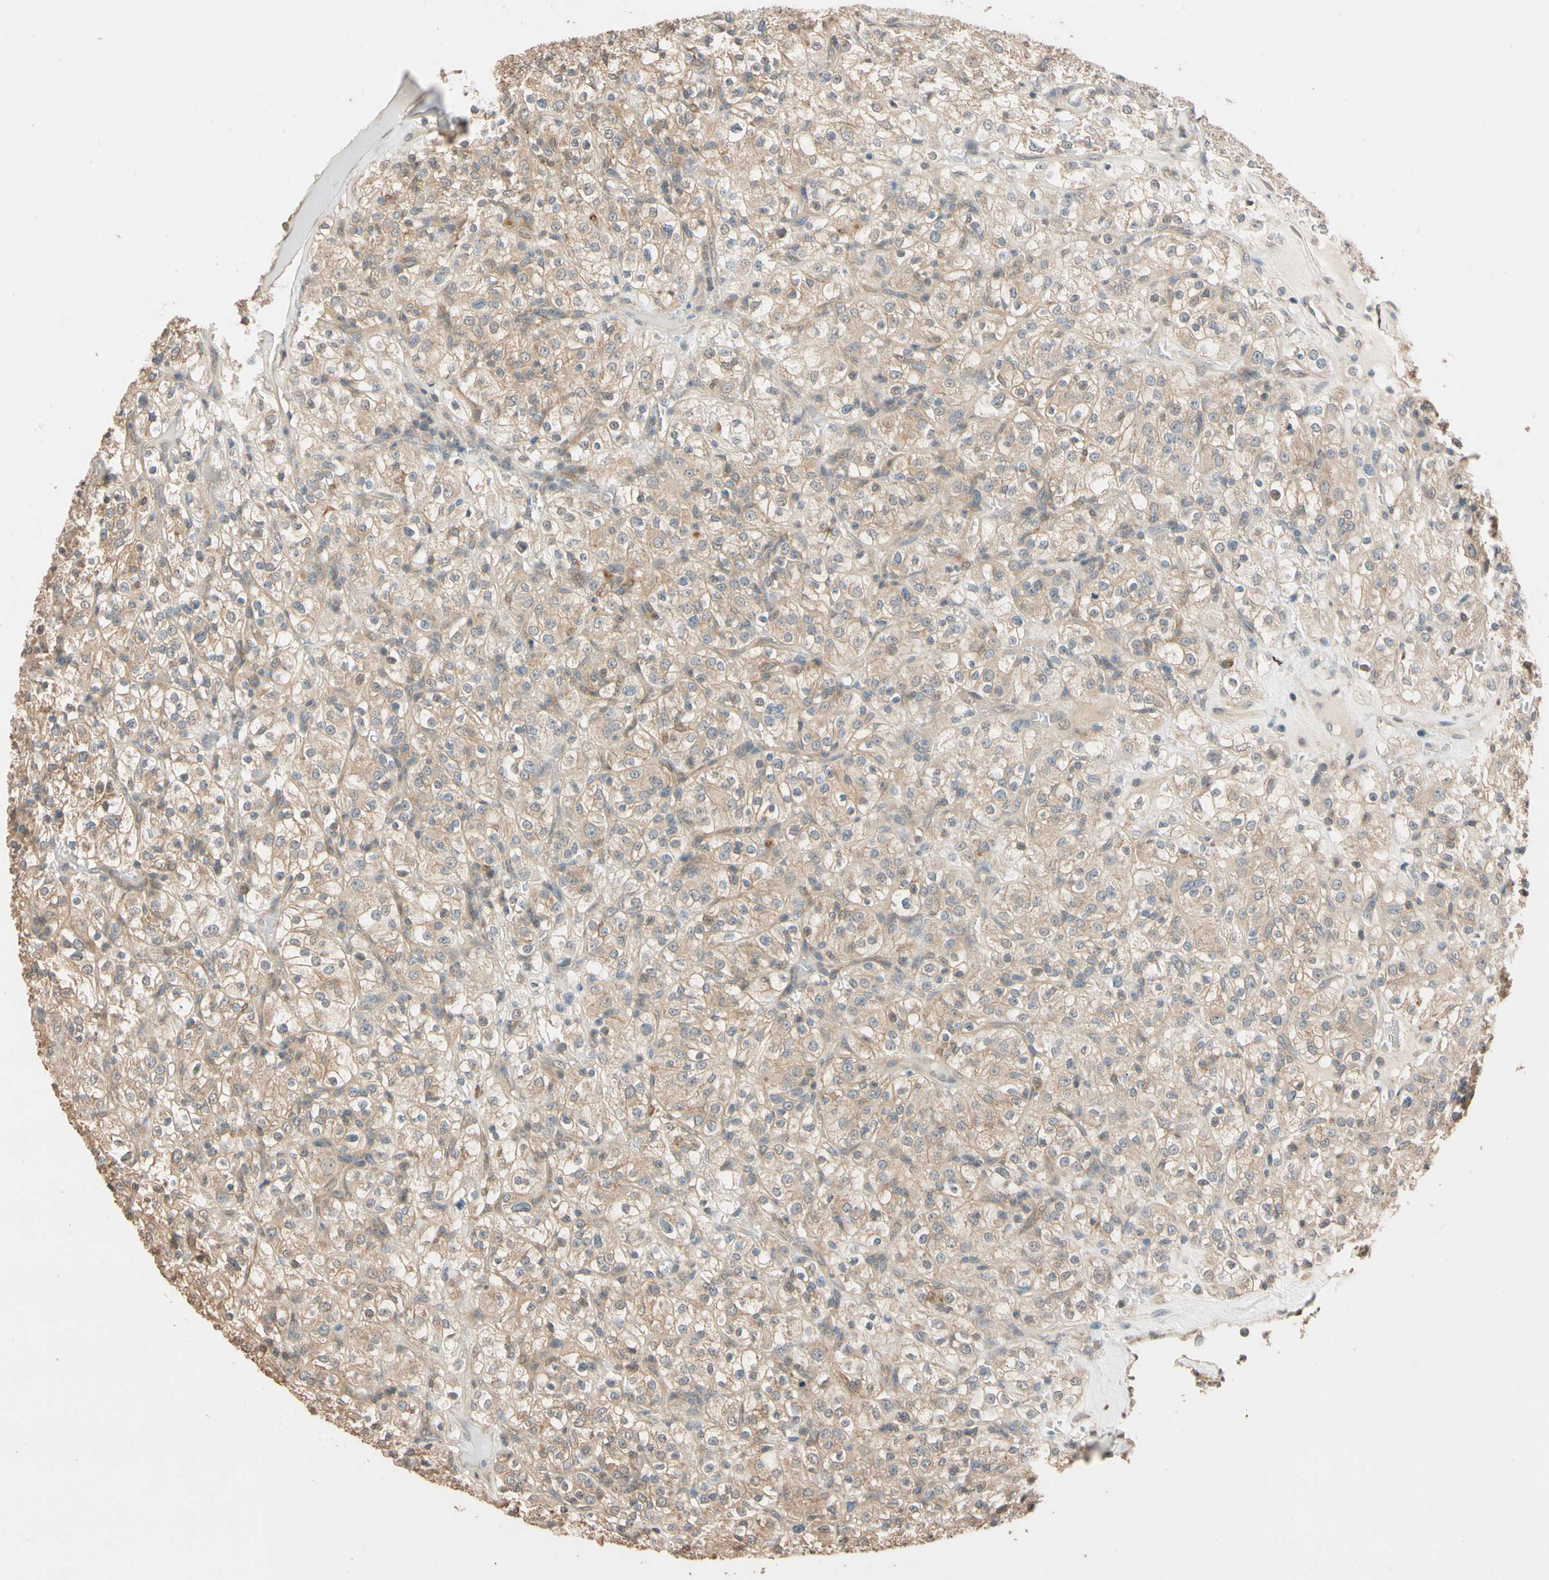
{"staining": {"intensity": "weak", "quantity": ">75%", "location": "cytoplasmic/membranous"}, "tissue": "renal cancer", "cell_type": "Tumor cells", "image_type": "cancer", "snomed": [{"axis": "morphology", "description": "Normal tissue, NOS"}, {"axis": "morphology", "description": "Adenocarcinoma, NOS"}, {"axis": "topography", "description": "Kidney"}], "caption": "Immunohistochemistry photomicrograph of renal cancer (adenocarcinoma) stained for a protein (brown), which exhibits low levels of weak cytoplasmic/membranous staining in about >75% of tumor cells.", "gene": "MAP3K7", "patient": {"sex": "female", "age": 72}}